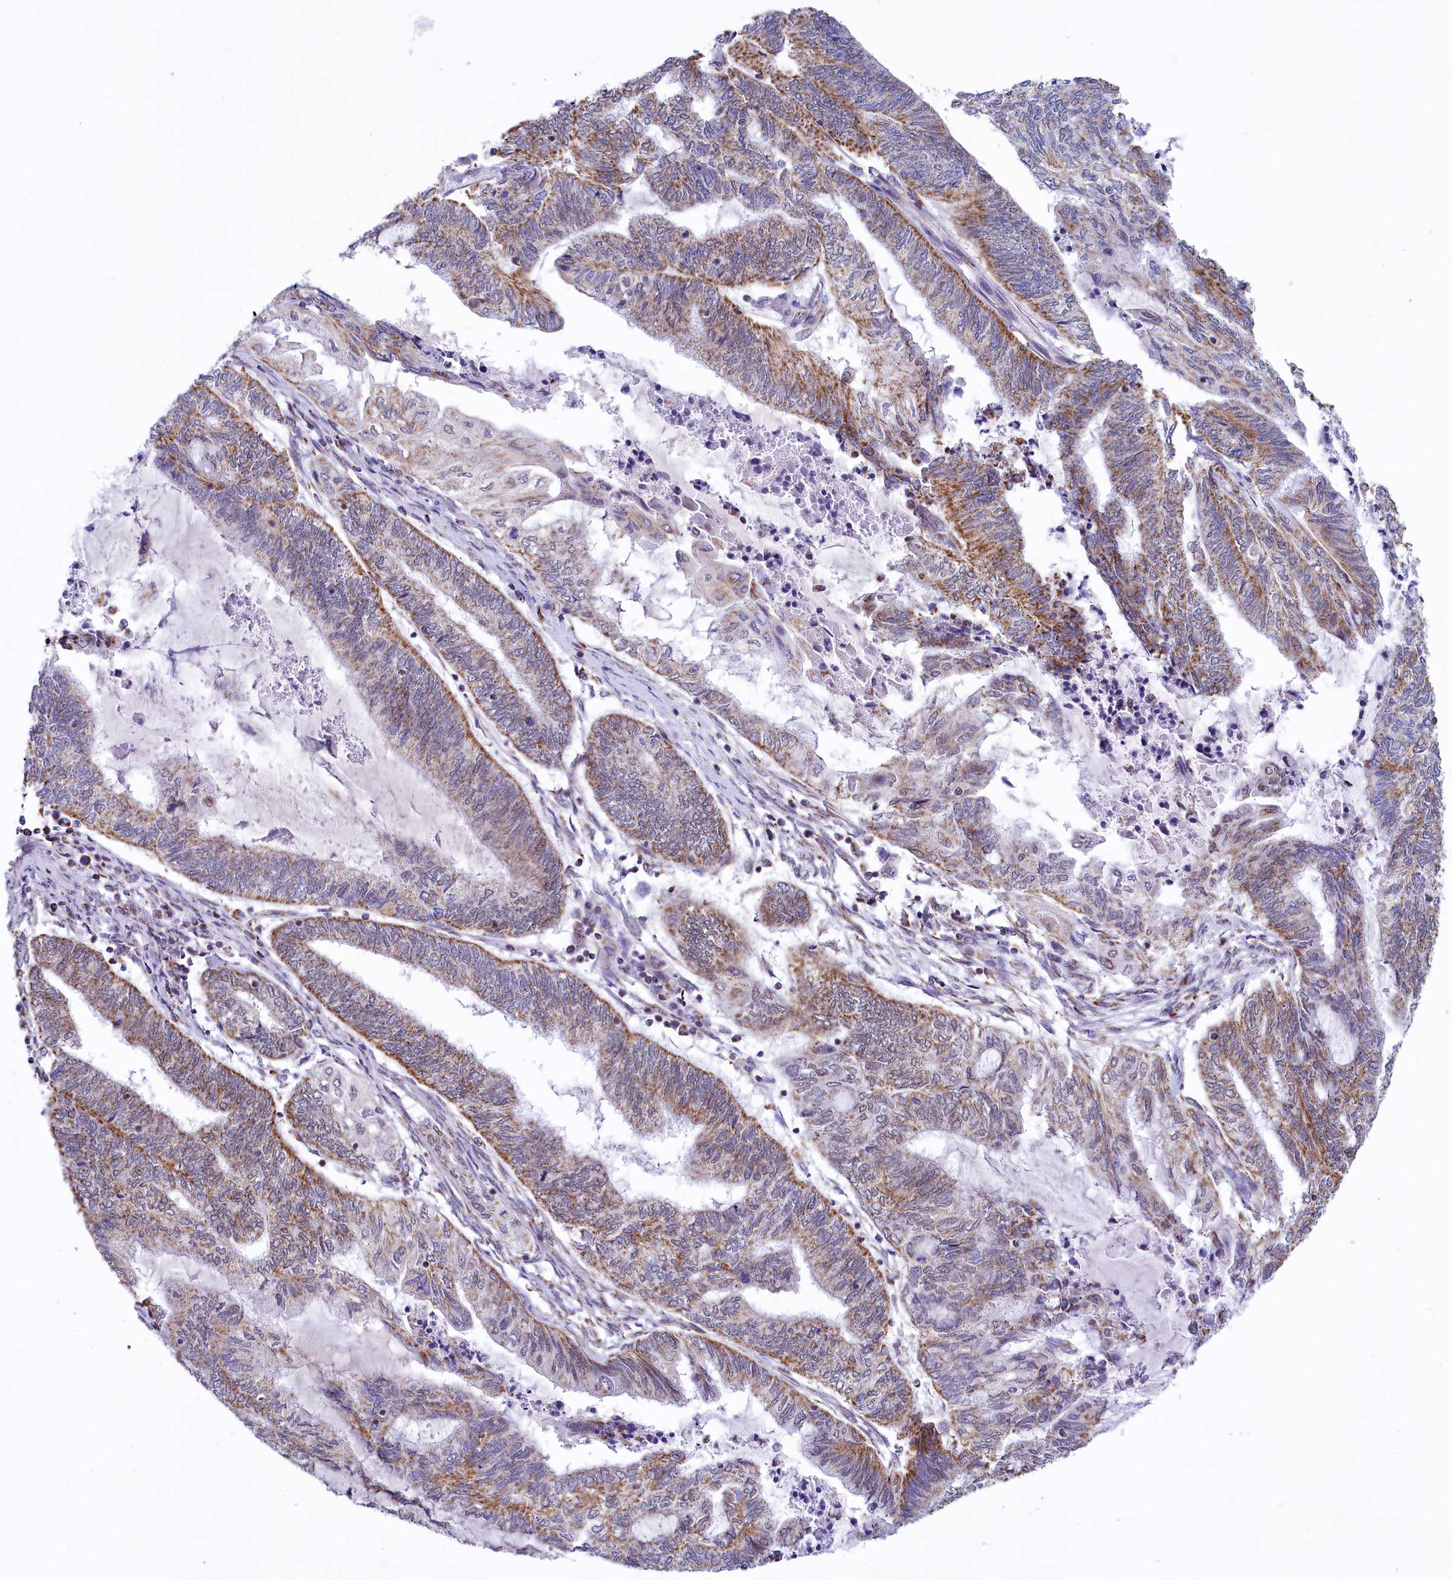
{"staining": {"intensity": "moderate", "quantity": ">75%", "location": "cytoplasmic/membranous"}, "tissue": "endometrial cancer", "cell_type": "Tumor cells", "image_type": "cancer", "snomed": [{"axis": "morphology", "description": "Adenocarcinoma, NOS"}, {"axis": "topography", "description": "Uterus"}, {"axis": "topography", "description": "Endometrium"}], "caption": "A high-resolution photomicrograph shows IHC staining of adenocarcinoma (endometrial), which demonstrates moderate cytoplasmic/membranous positivity in approximately >75% of tumor cells. The staining was performed using DAB (3,3'-diaminobenzidine), with brown indicating positive protein expression. Nuclei are stained blue with hematoxylin.", "gene": "MORN3", "patient": {"sex": "female", "age": 70}}